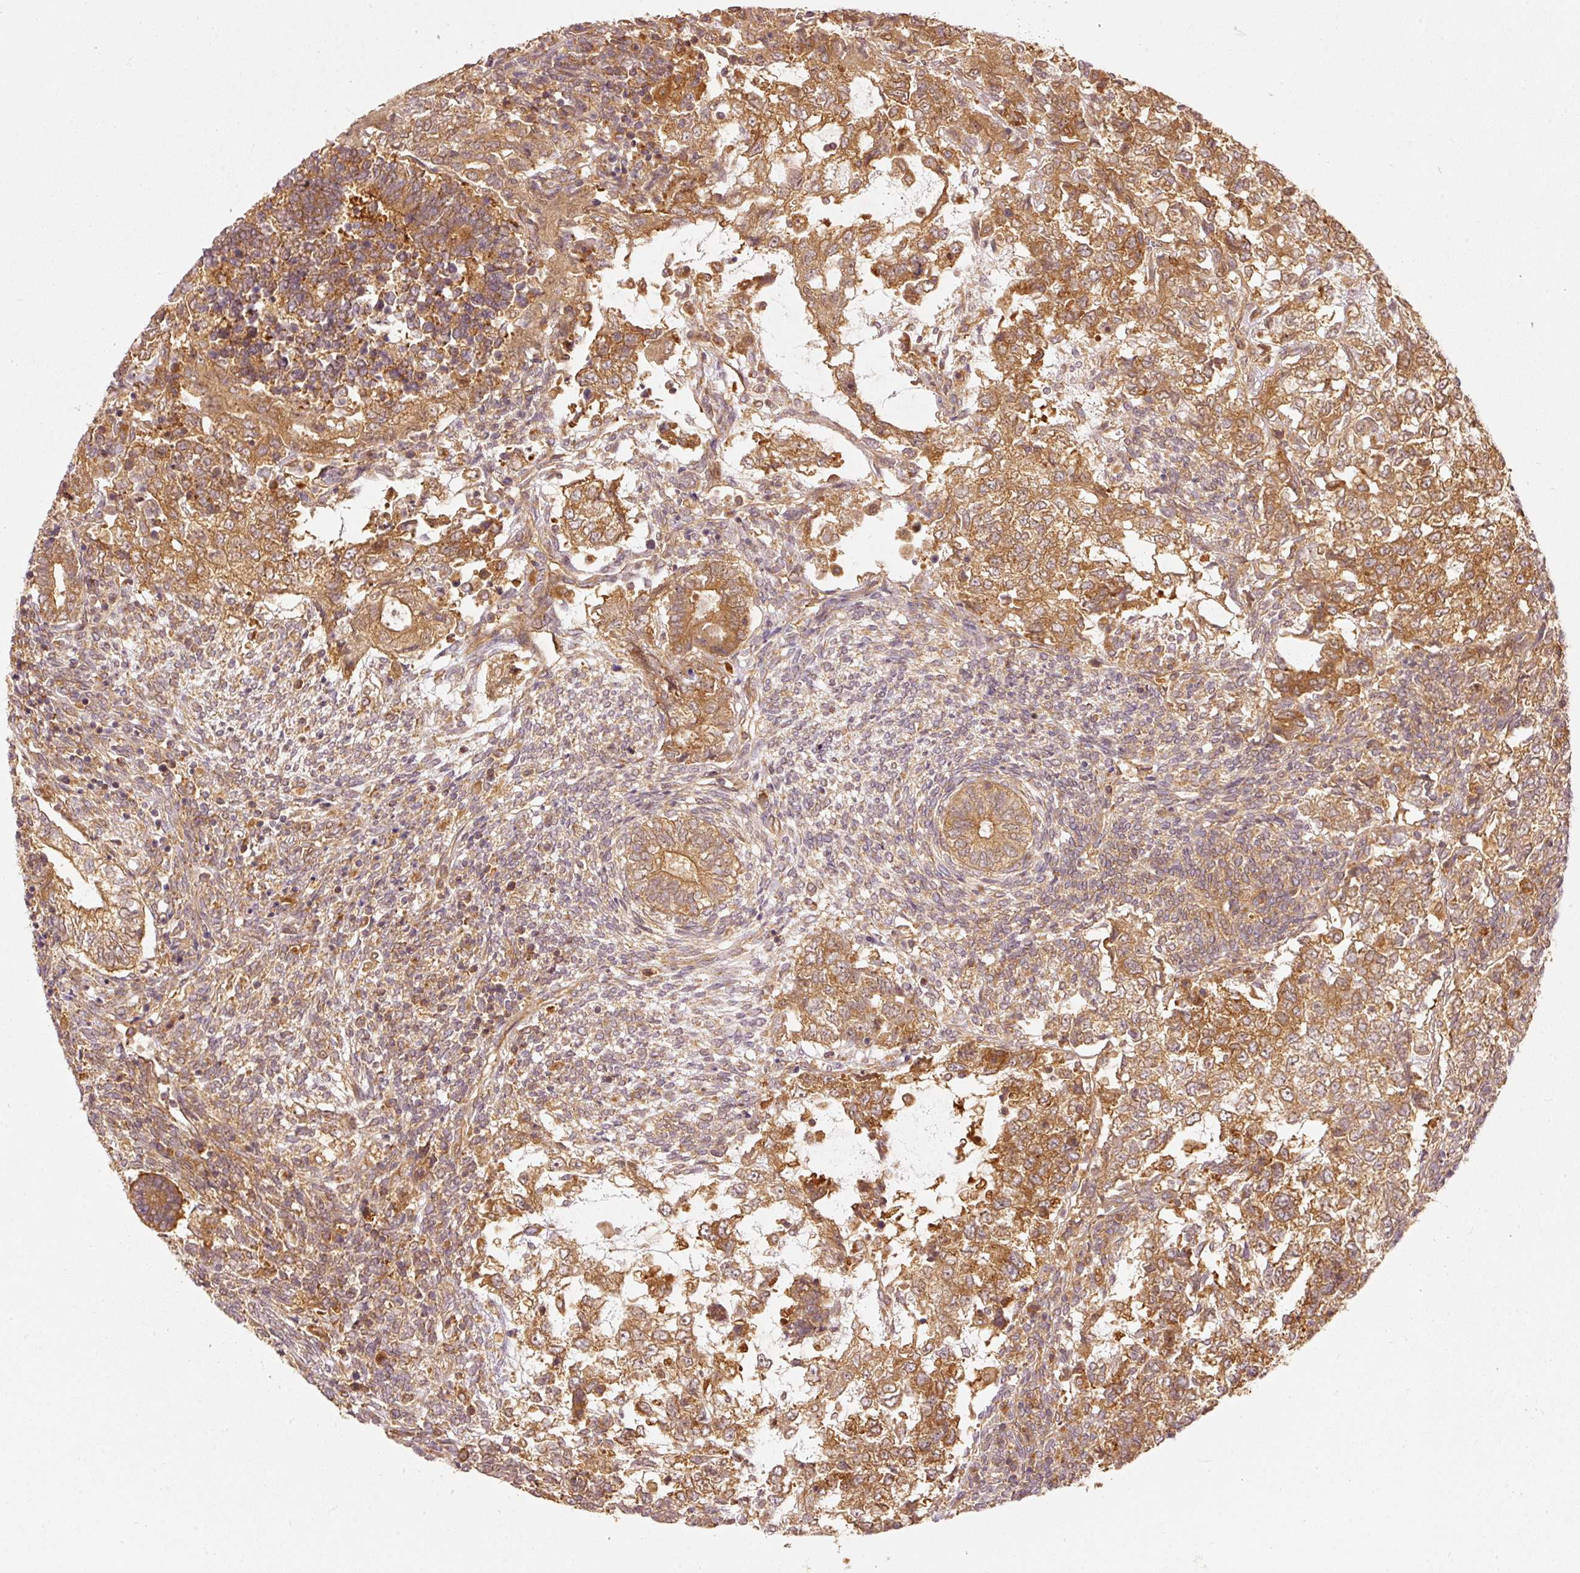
{"staining": {"intensity": "moderate", "quantity": ">75%", "location": "cytoplasmic/membranous"}, "tissue": "testis cancer", "cell_type": "Tumor cells", "image_type": "cancer", "snomed": [{"axis": "morphology", "description": "Carcinoma, Embryonal, NOS"}, {"axis": "topography", "description": "Testis"}], "caption": "IHC (DAB (3,3'-diaminobenzidine)) staining of embryonal carcinoma (testis) displays moderate cytoplasmic/membranous protein staining in about >75% of tumor cells. (DAB (3,3'-diaminobenzidine) IHC, brown staining for protein, blue staining for nuclei).", "gene": "EIF3B", "patient": {"sex": "male", "age": 23}}